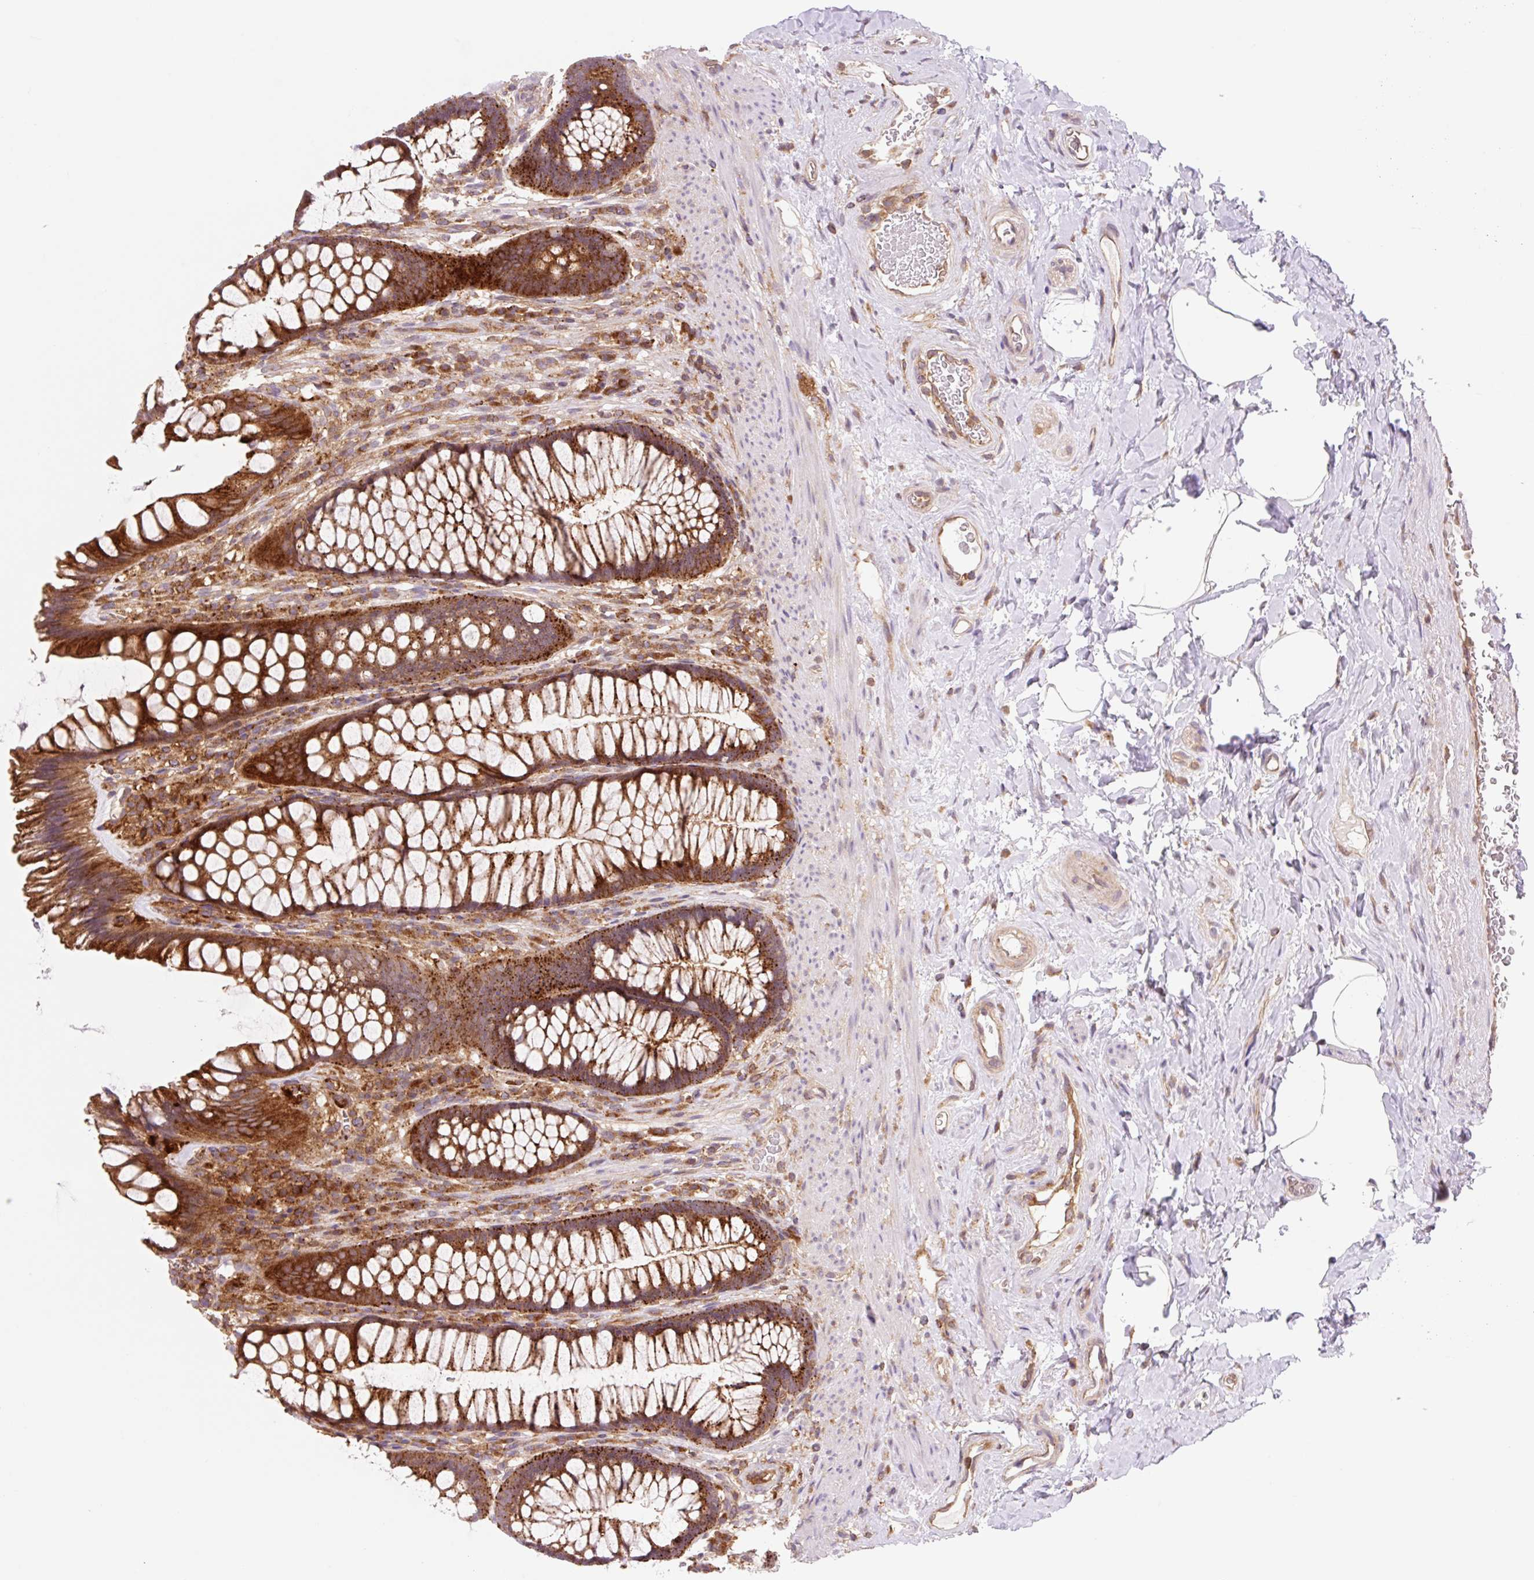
{"staining": {"intensity": "strong", "quantity": ">75%", "location": "cytoplasmic/membranous"}, "tissue": "rectum", "cell_type": "Glandular cells", "image_type": "normal", "snomed": [{"axis": "morphology", "description": "Normal tissue, NOS"}, {"axis": "topography", "description": "Rectum"}], "caption": "Immunohistochemistry (DAB) staining of normal rectum demonstrates strong cytoplasmic/membranous protein staining in approximately >75% of glandular cells.", "gene": "VPS4A", "patient": {"sex": "male", "age": 53}}